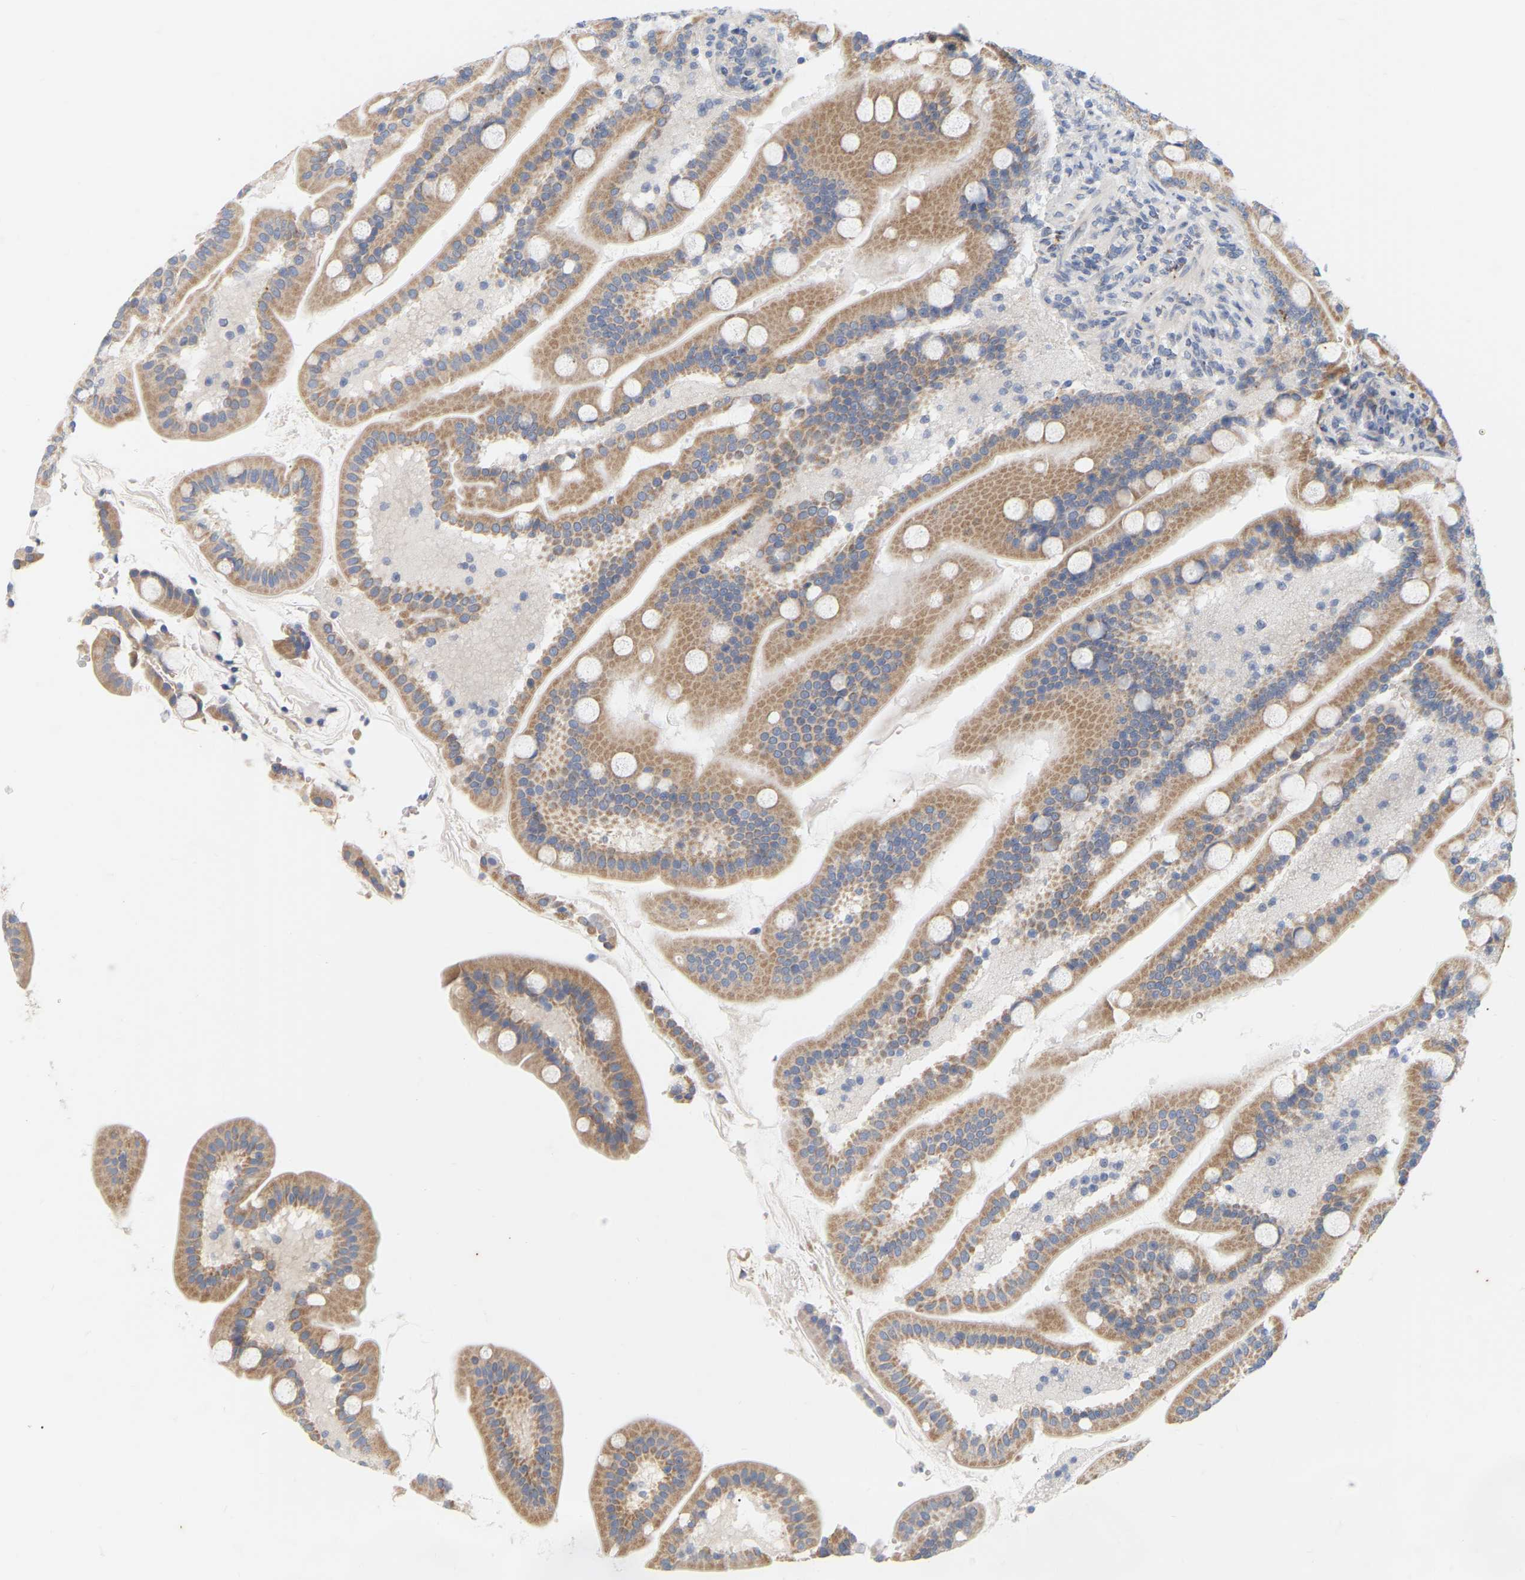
{"staining": {"intensity": "moderate", "quantity": ">75%", "location": "cytoplasmic/membranous"}, "tissue": "duodenum", "cell_type": "Glandular cells", "image_type": "normal", "snomed": [{"axis": "morphology", "description": "Normal tissue, NOS"}, {"axis": "topography", "description": "Duodenum"}], "caption": "Brown immunohistochemical staining in benign duodenum displays moderate cytoplasmic/membranous positivity in approximately >75% of glandular cells.", "gene": "MINDY4", "patient": {"sex": "male", "age": 54}}